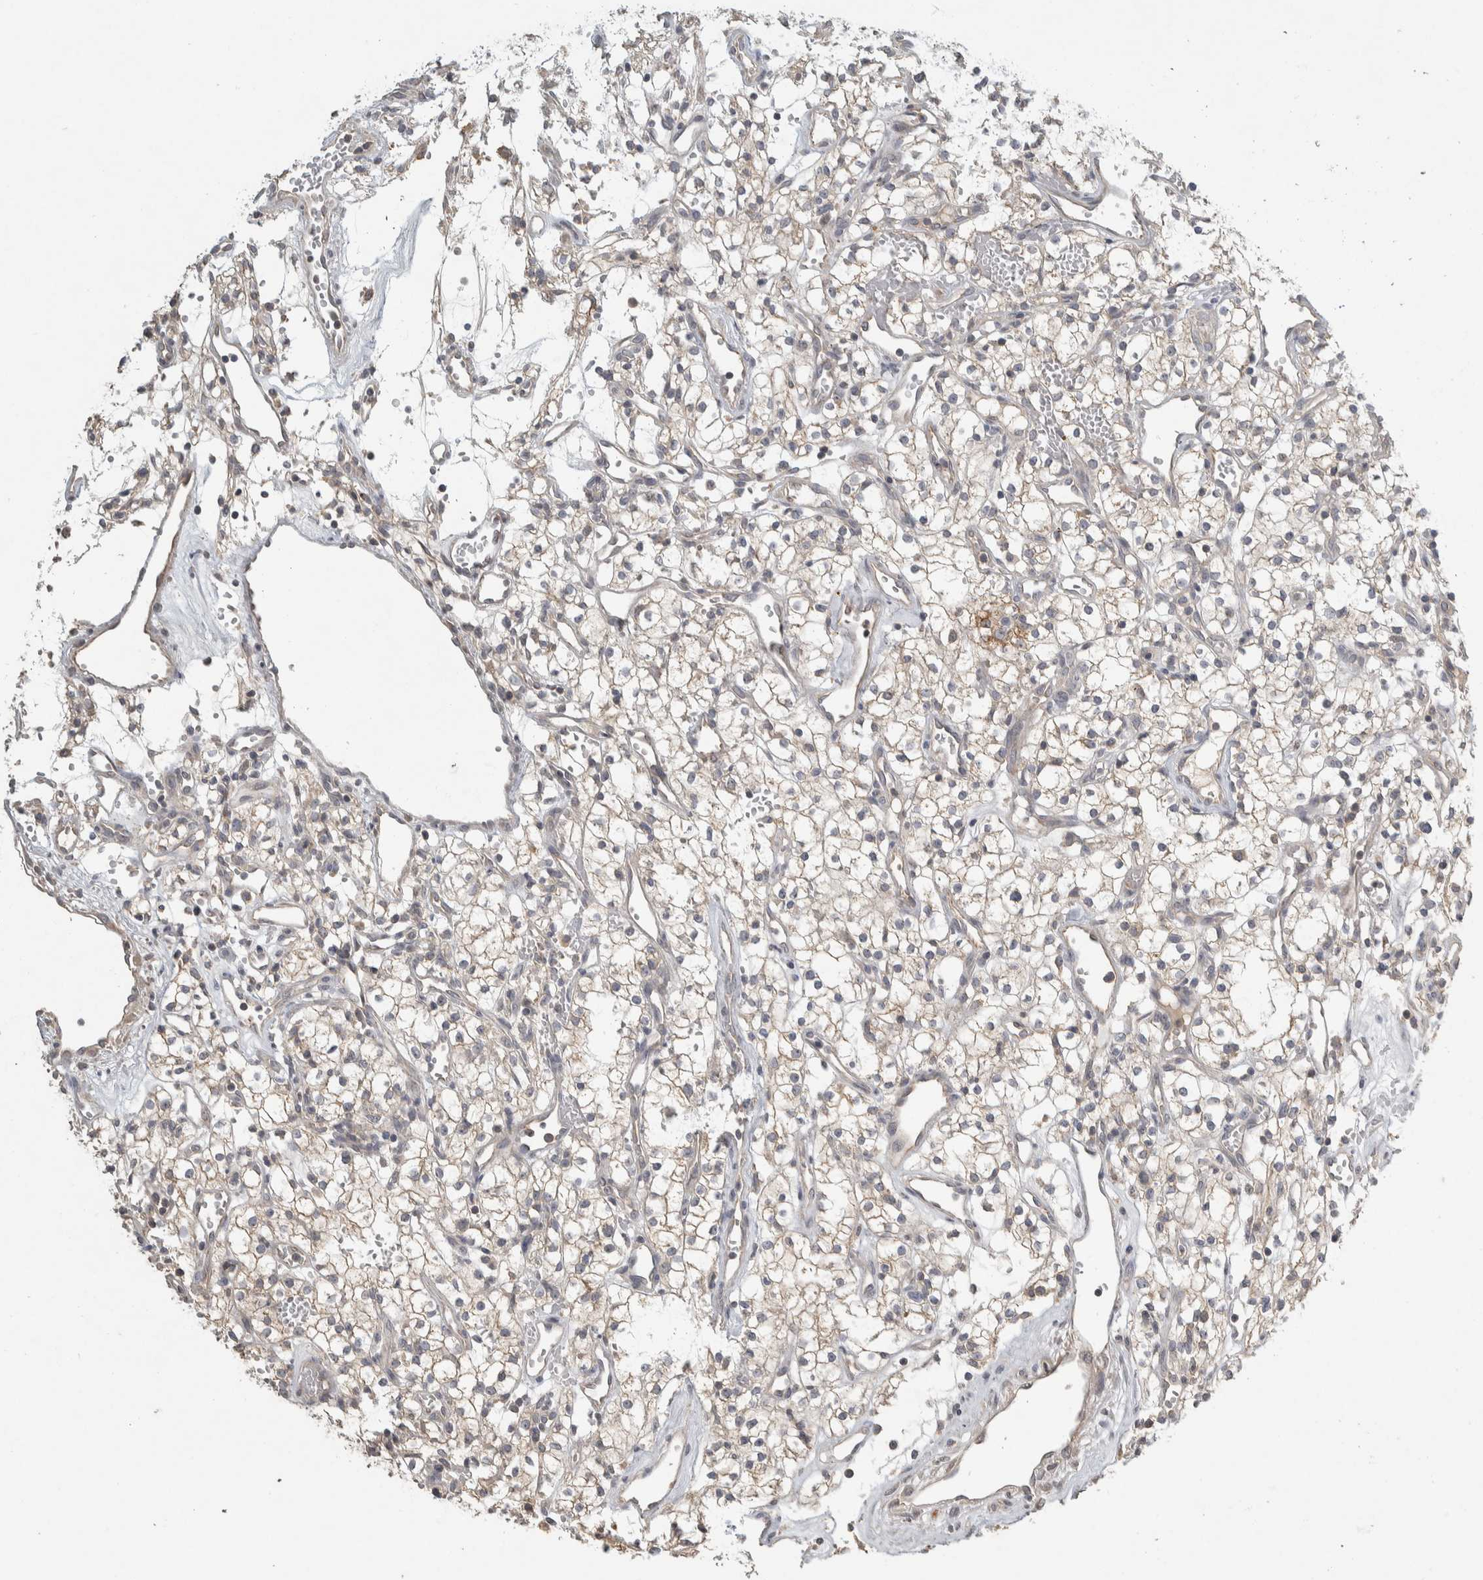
{"staining": {"intensity": "negative", "quantity": "none", "location": "none"}, "tissue": "renal cancer", "cell_type": "Tumor cells", "image_type": "cancer", "snomed": [{"axis": "morphology", "description": "Adenocarcinoma, NOS"}, {"axis": "topography", "description": "Kidney"}], "caption": "IHC of human renal cancer (adenocarcinoma) reveals no positivity in tumor cells.", "gene": "EIF3H", "patient": {"sex": "male", "age": 59}}